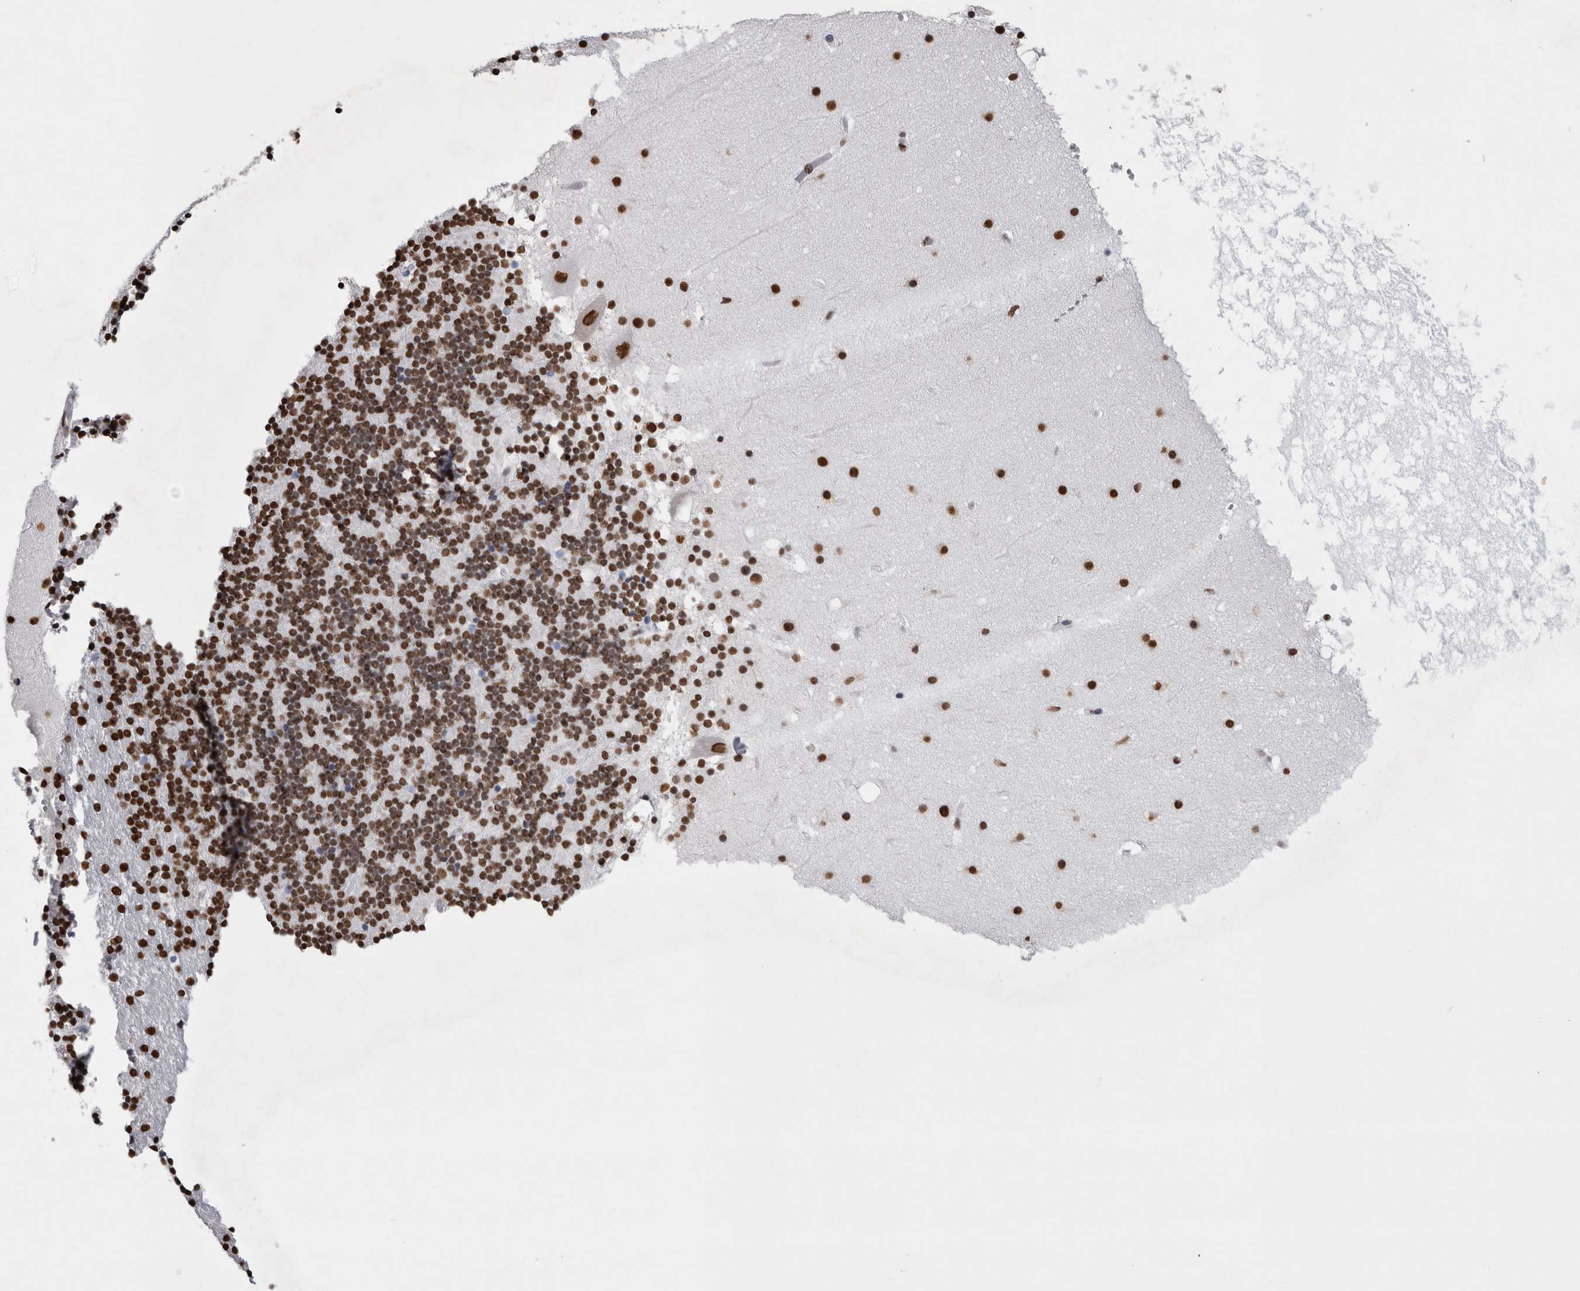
{"staining": {"intensity": "strong", "quantity": ">75%", "location": "nuclear"}, "tissue": "cerebellum", "cell_type": "Cells in granular layer", "image_type": "normal", "snomed": [{"axis": "morphology", "description": "Normal tissue, NOS"}, {"axis": "topography", "description": "Cerebellum"}], "caption": "A brown stain labels strong nuclear expression of a protein in cells in granular layer of normal human cerebellum.", "gene": "ALPK3", "patient": {"sex": "male", "age": 57}}